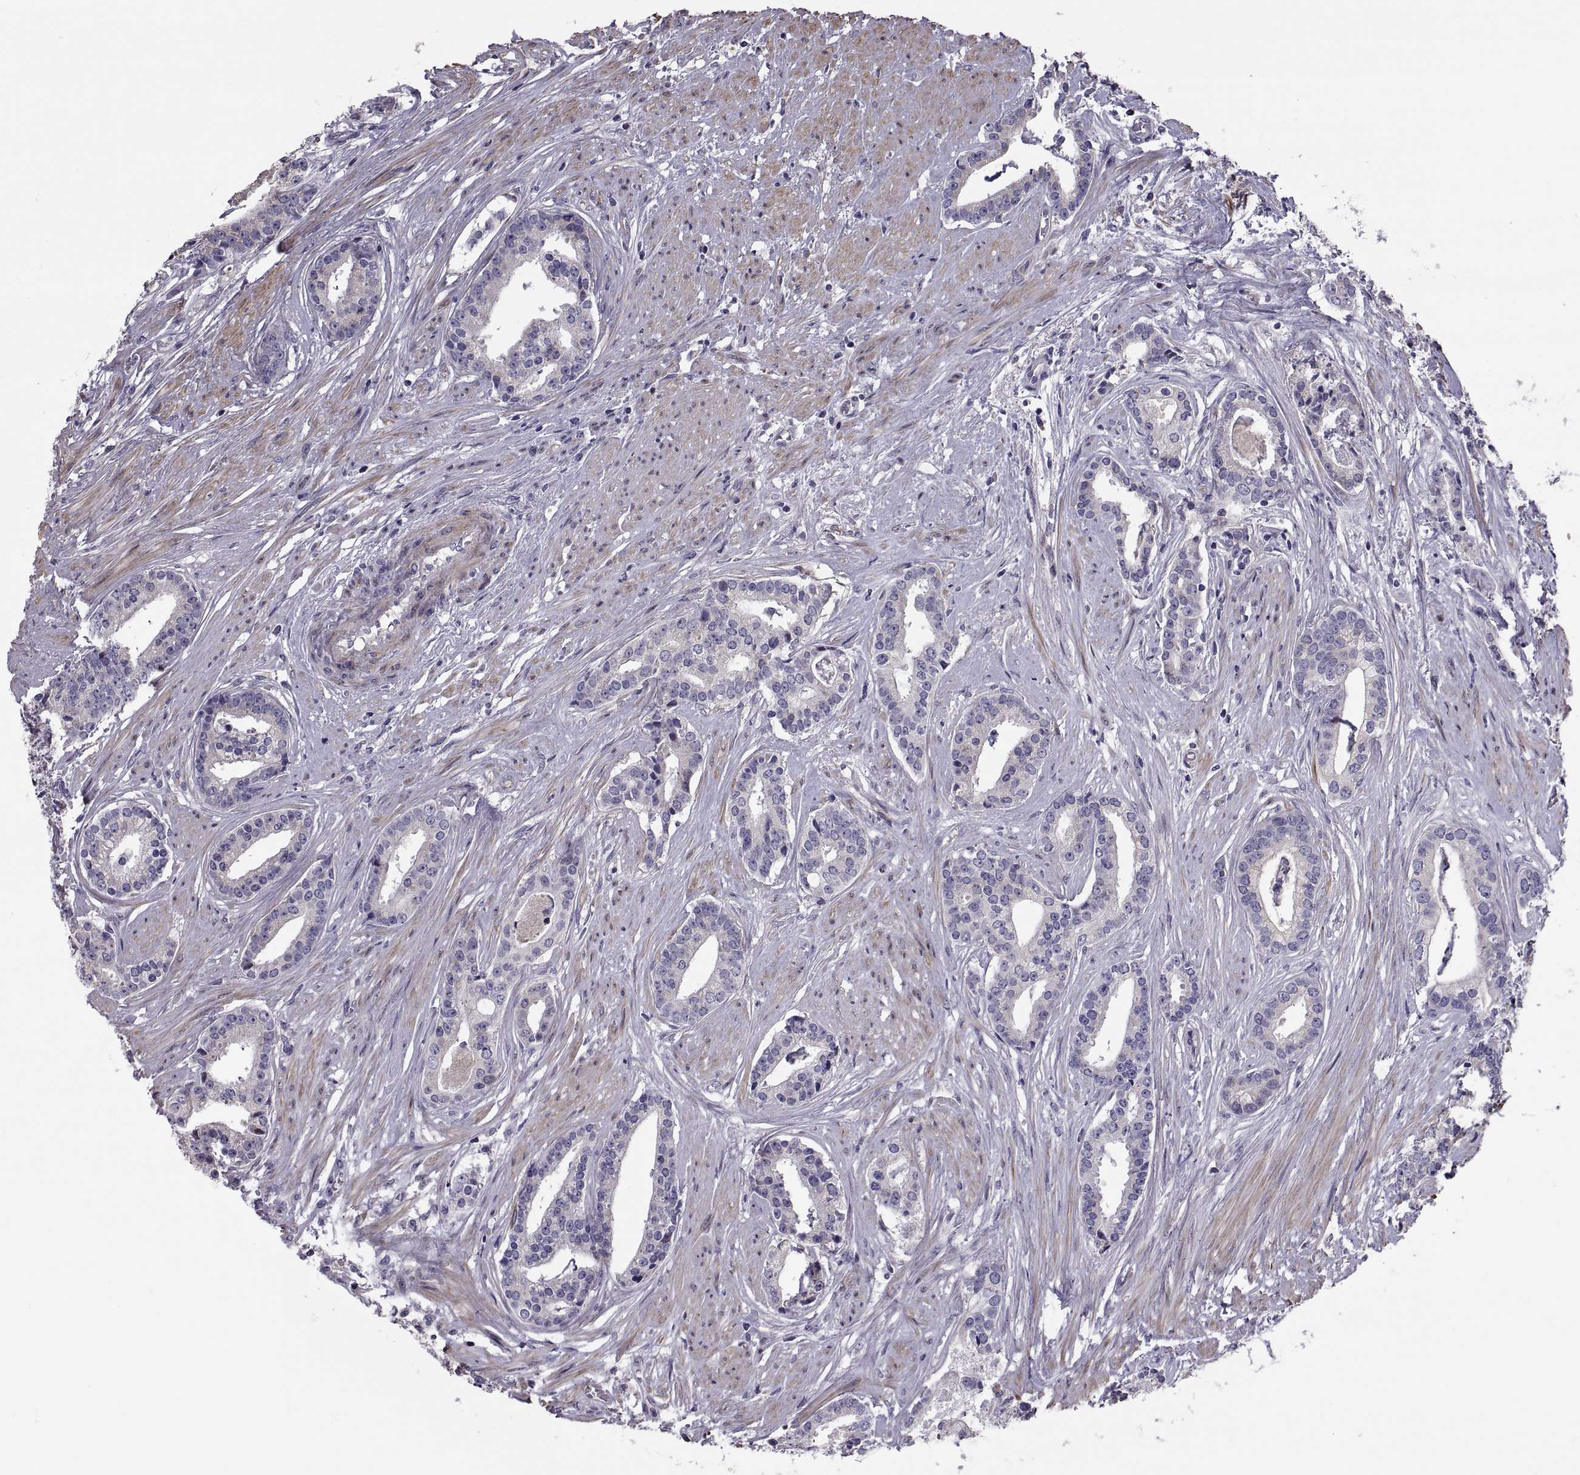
{"staining": {"intensity": "negative", "quantity": "none", "location": "none"}, "tissue": "prostate cancer", "cell_type": "Tumor cells", "image_type": "cancer", "snomed": [{"axis": "morphology", "description": "Adenocarcinoma, NOS"}, {"axis": "topography", "description": "Prostate and seminal vesicle, NOS"}, {"axis": "topography", "description": "Prostate"}], "caption": "Tumor cells show no significant expression in prostate cancer. (DAB (3,3'-diaminobenzidine) immunohistochemistry, high magnification).", "gene": "ANO1", "patient": {"sex": "male", "age": 44}}